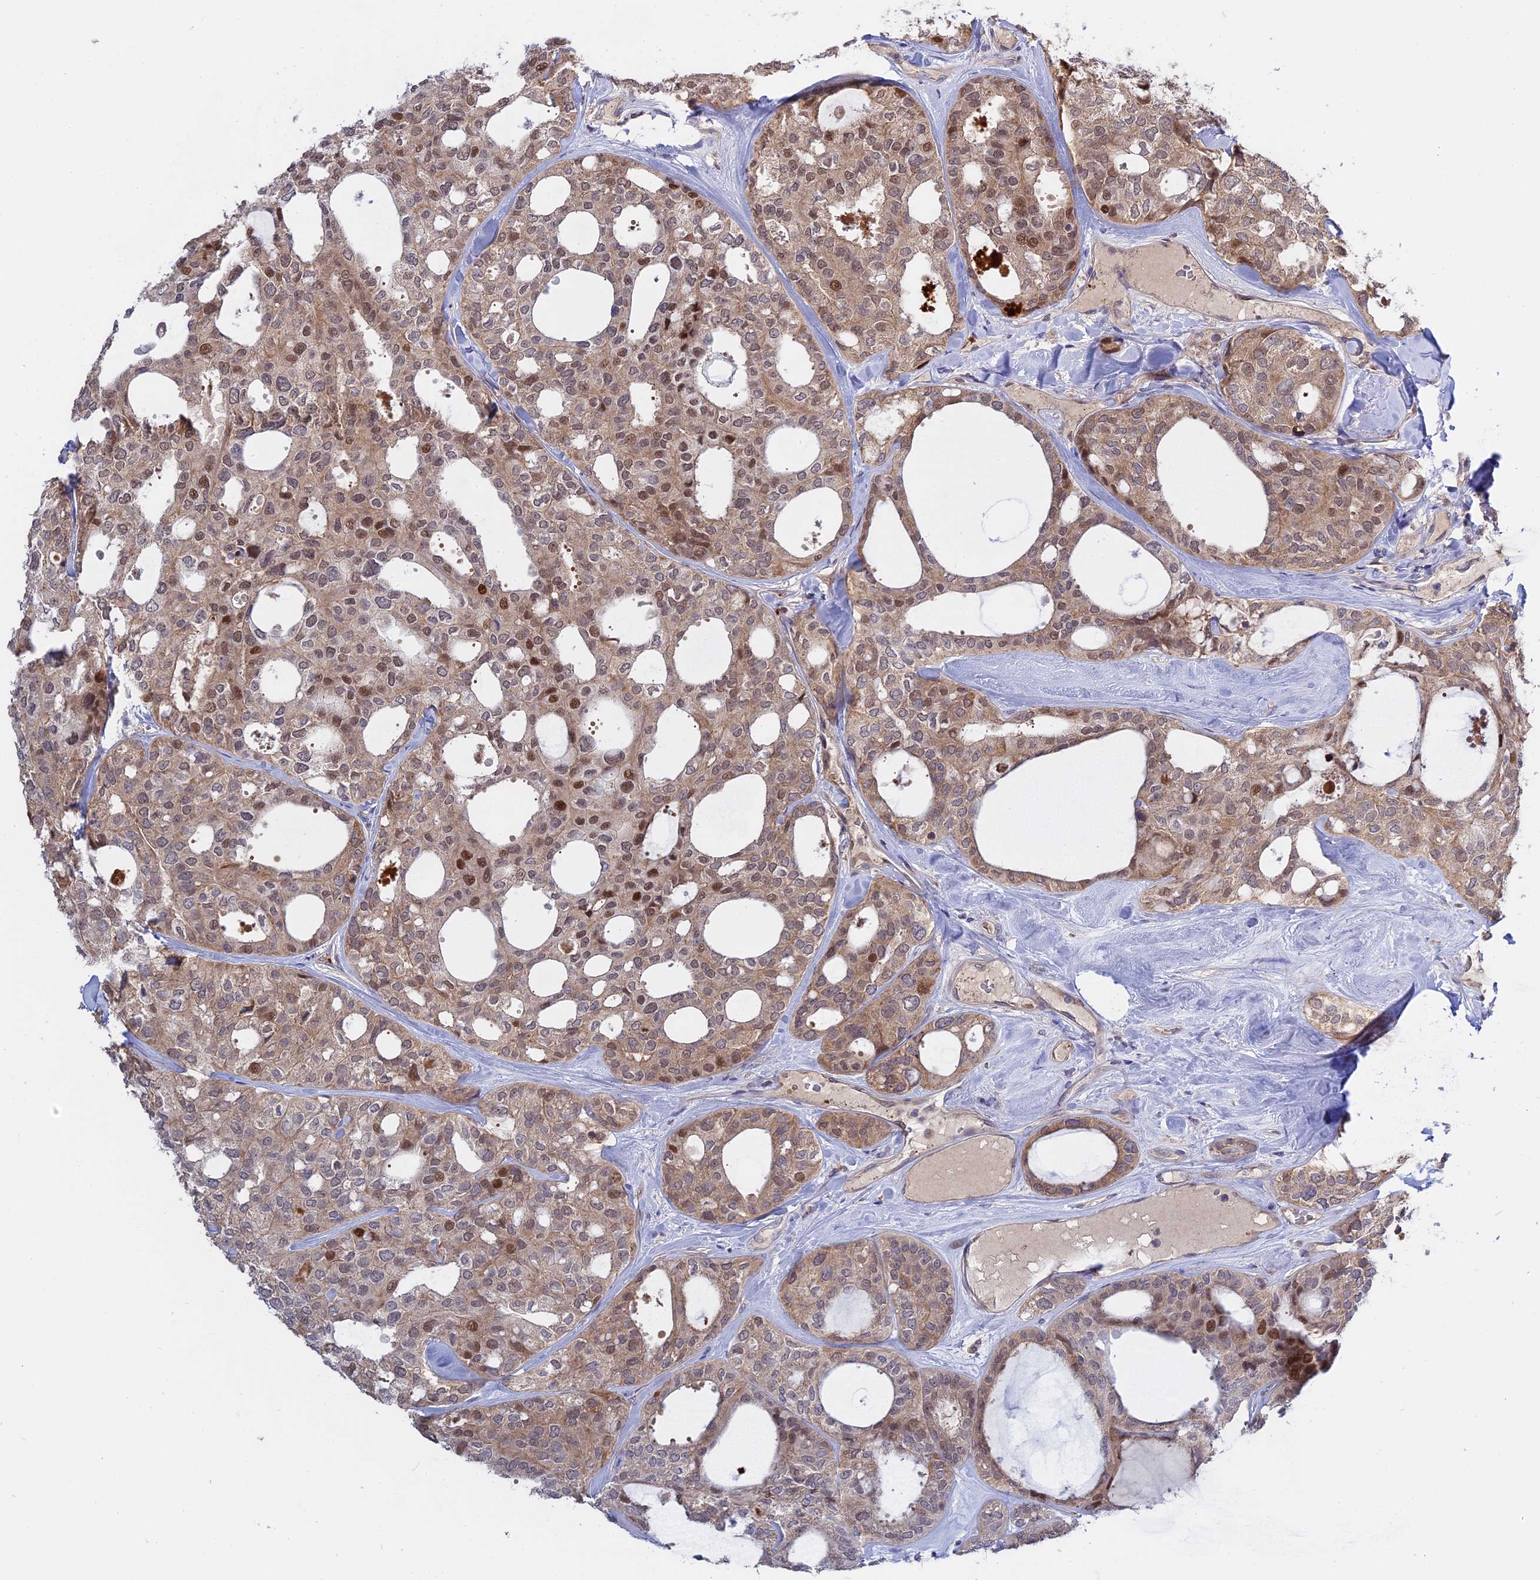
{"staining": {"intensity": "moderate", "quantity": ">75%", "location": "cytoplasmic/membranous,nuclear"}, "tissue": "thyroid cancer", "cell_type": "Tumor cells", "image_type": "cancer", "snomed": [{"axis": "morphology", "description": "Follicular adenoma carcinoma, NOS"}, {"axis": "topography", "description": "Thyroid gland"}], "caption": "Thyroid cancer stained for a protein (brown) exhibits moderate cytoplasmic/membranous and nuclear positive expression in approximately >75% of tumor cells.", "gene": "IL21R", "patient": {"sex": "male", "age": 75}}